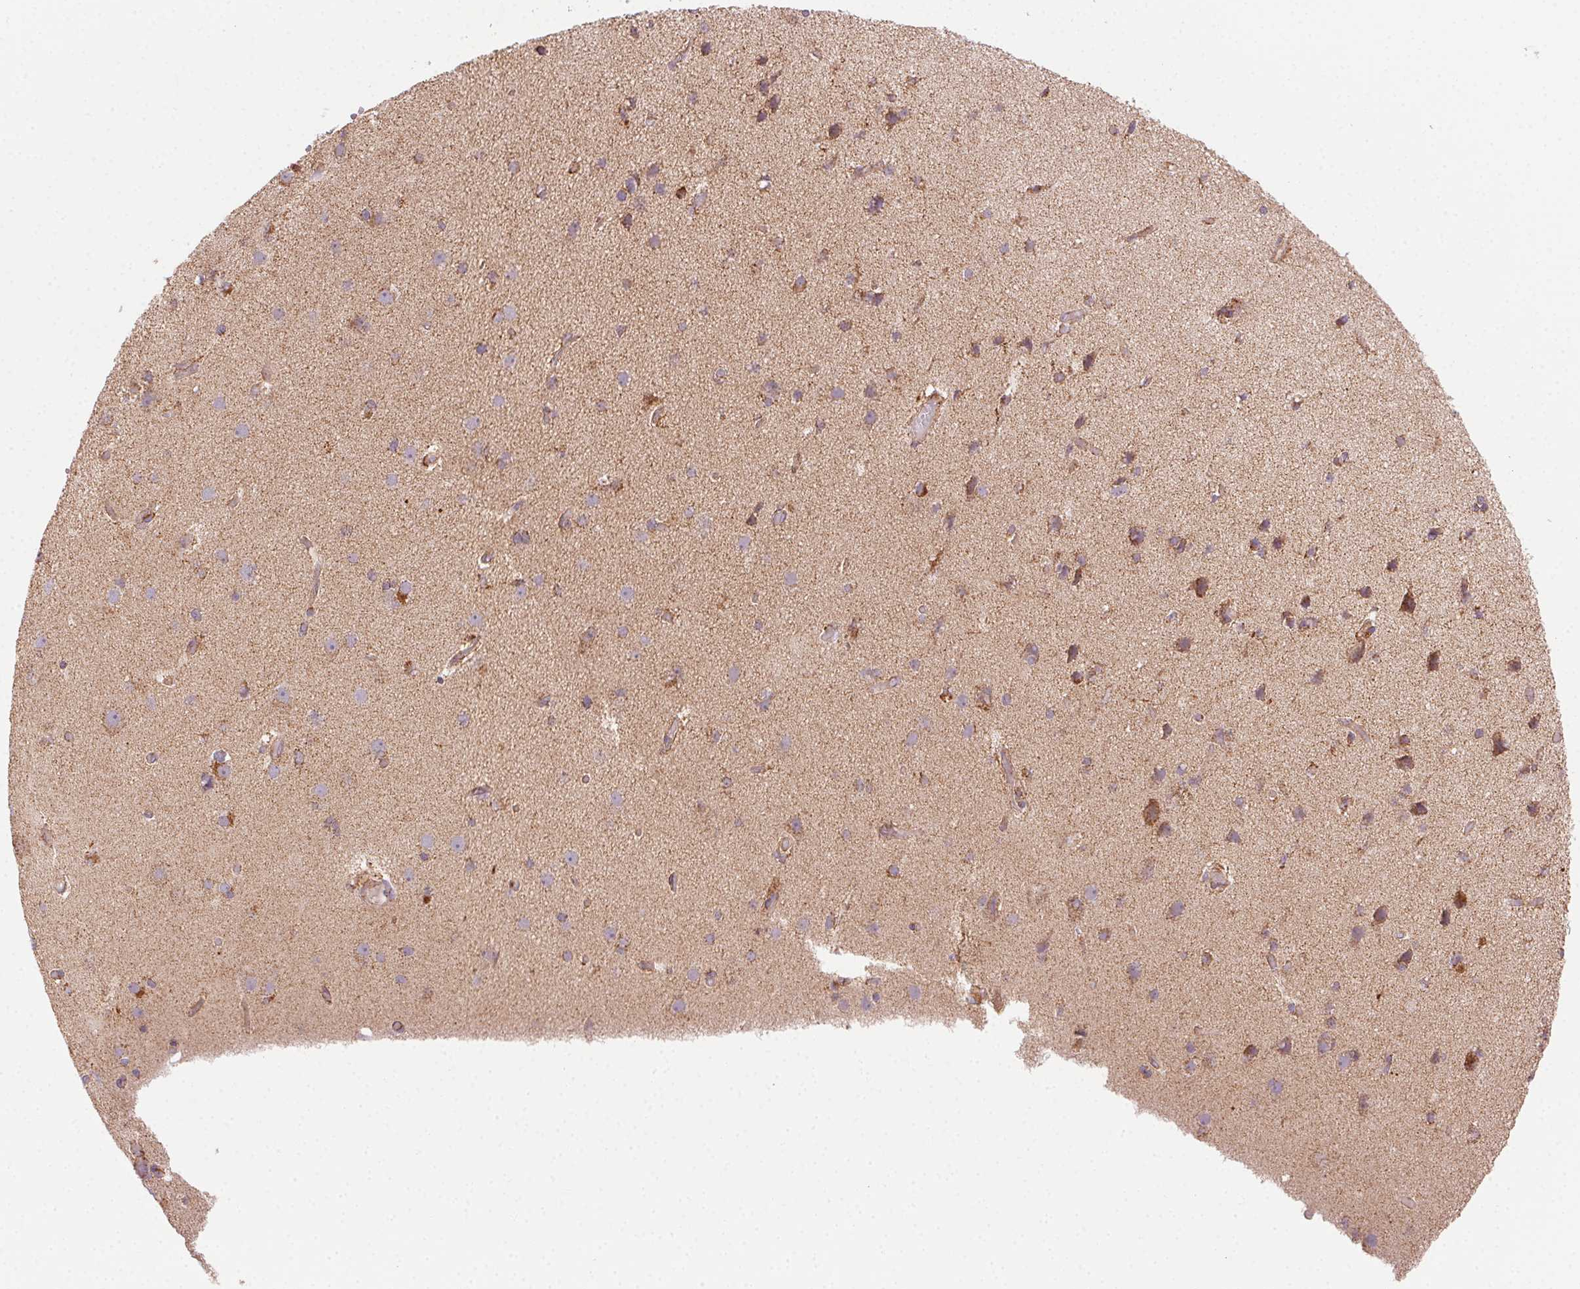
{"staining": {"intensity": "moderate", "quantity": "25%-75%", "location": "cytoplasmic/membranous"}, "tissue": "cerebral cortex", "cell_type": "Endothelial cells", "image_type": "normal", "snomed": [{"axis": "morphology", "description": "Normal tissue, NOS"}, {"axis": "morphology", "description": "Glioma, malignant, High grade"}, {"axis": "topography", "description": "Cerebral cortex"}], "caption": "IHC of unremarkable cerebral cortex exhibits medium levels of moderate cytoplasmic/membranous expression in approximately 25%-75% of endothelial cells.", "gene": "CLPB", "patient": {"sex": "male", "age": 71}}